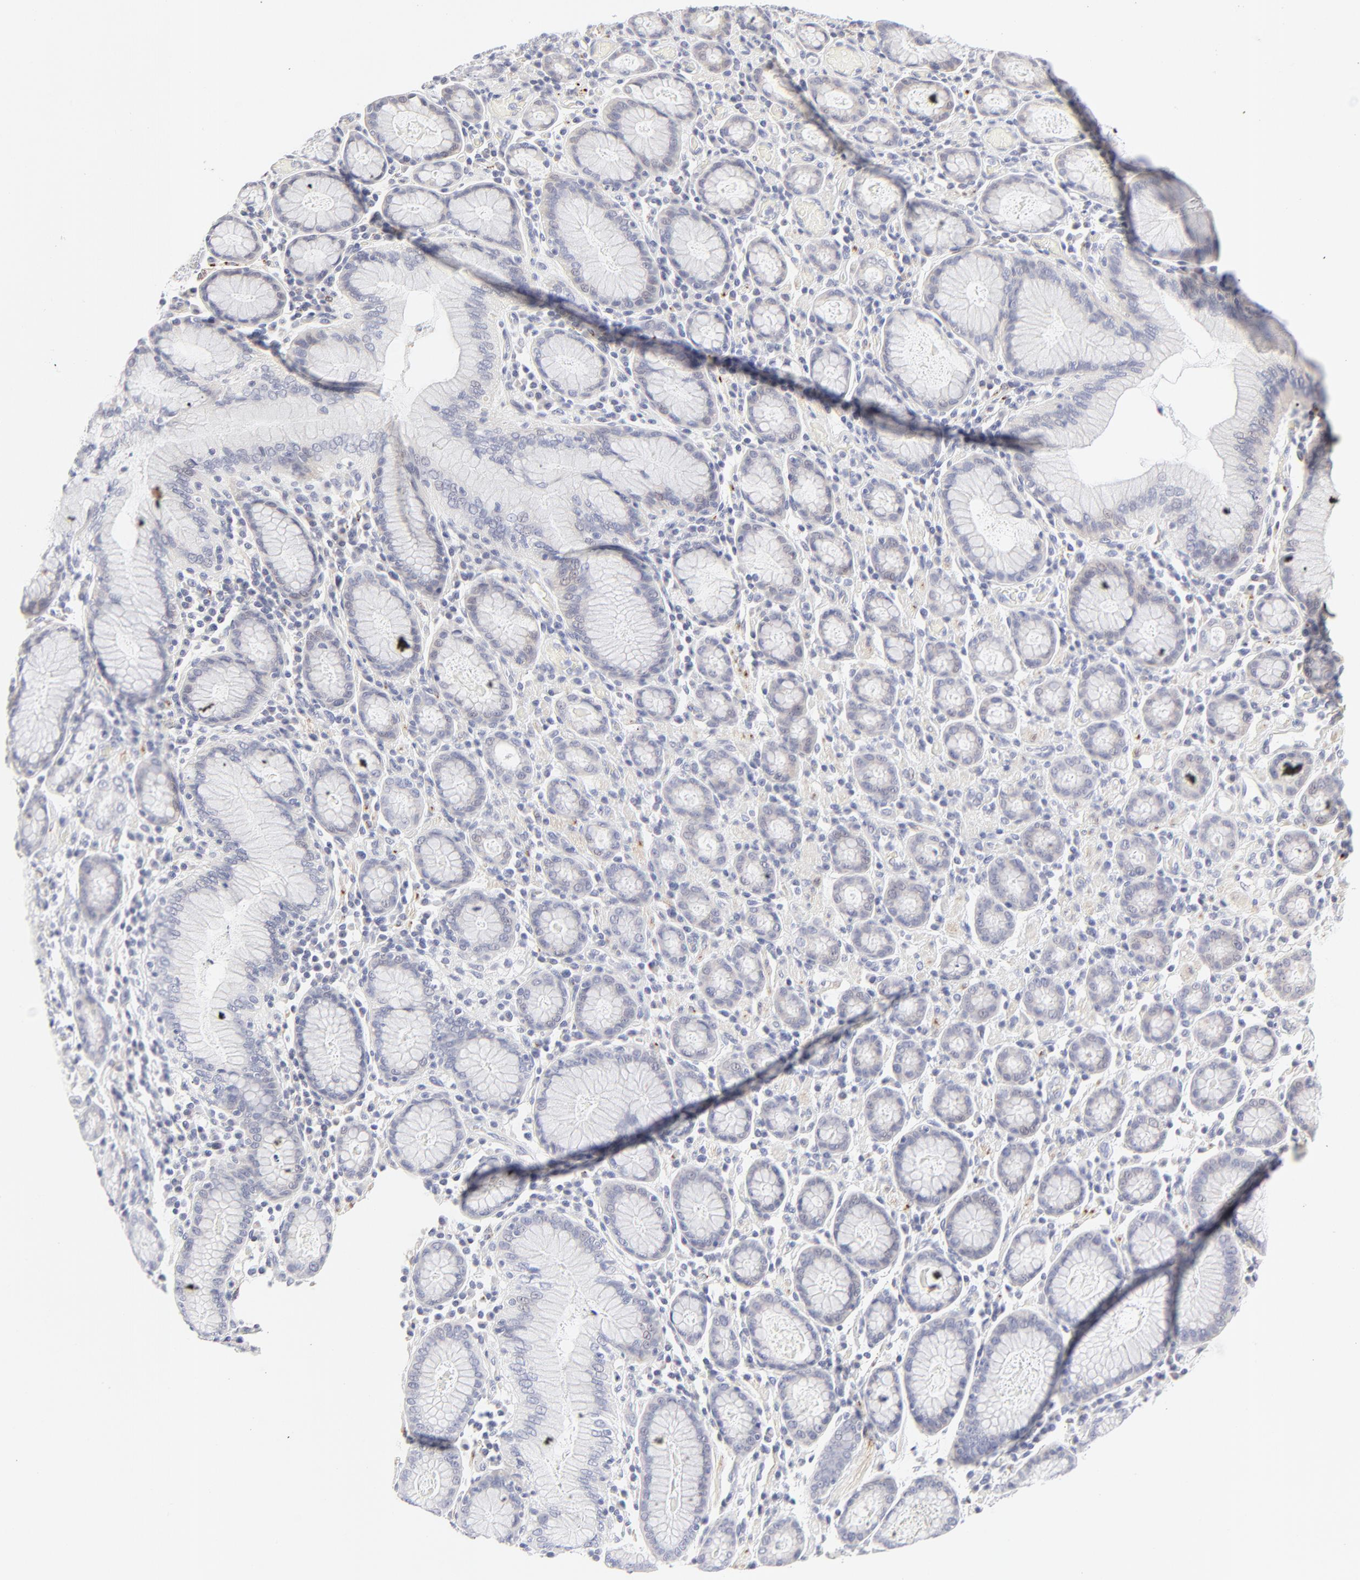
{"staining": {"intensity": "negative", "quantity": "none", "location": "none"}, "tissue": "stomach cancer", "cell_type": "Tumor cells", "image_type": "cancer", "snomed": [{"axis": "morphology", "description": "Adenocarcinoma, NOS"}, {"axis": "topography", "description": "Stomach, lower"}], "caption": "Human stomach adenocarcinoma stained for a protein using IHC reveals no positivity in tumor cells.", "gene": "NPNT", "patient": {"sex": "male", "age": 88}}